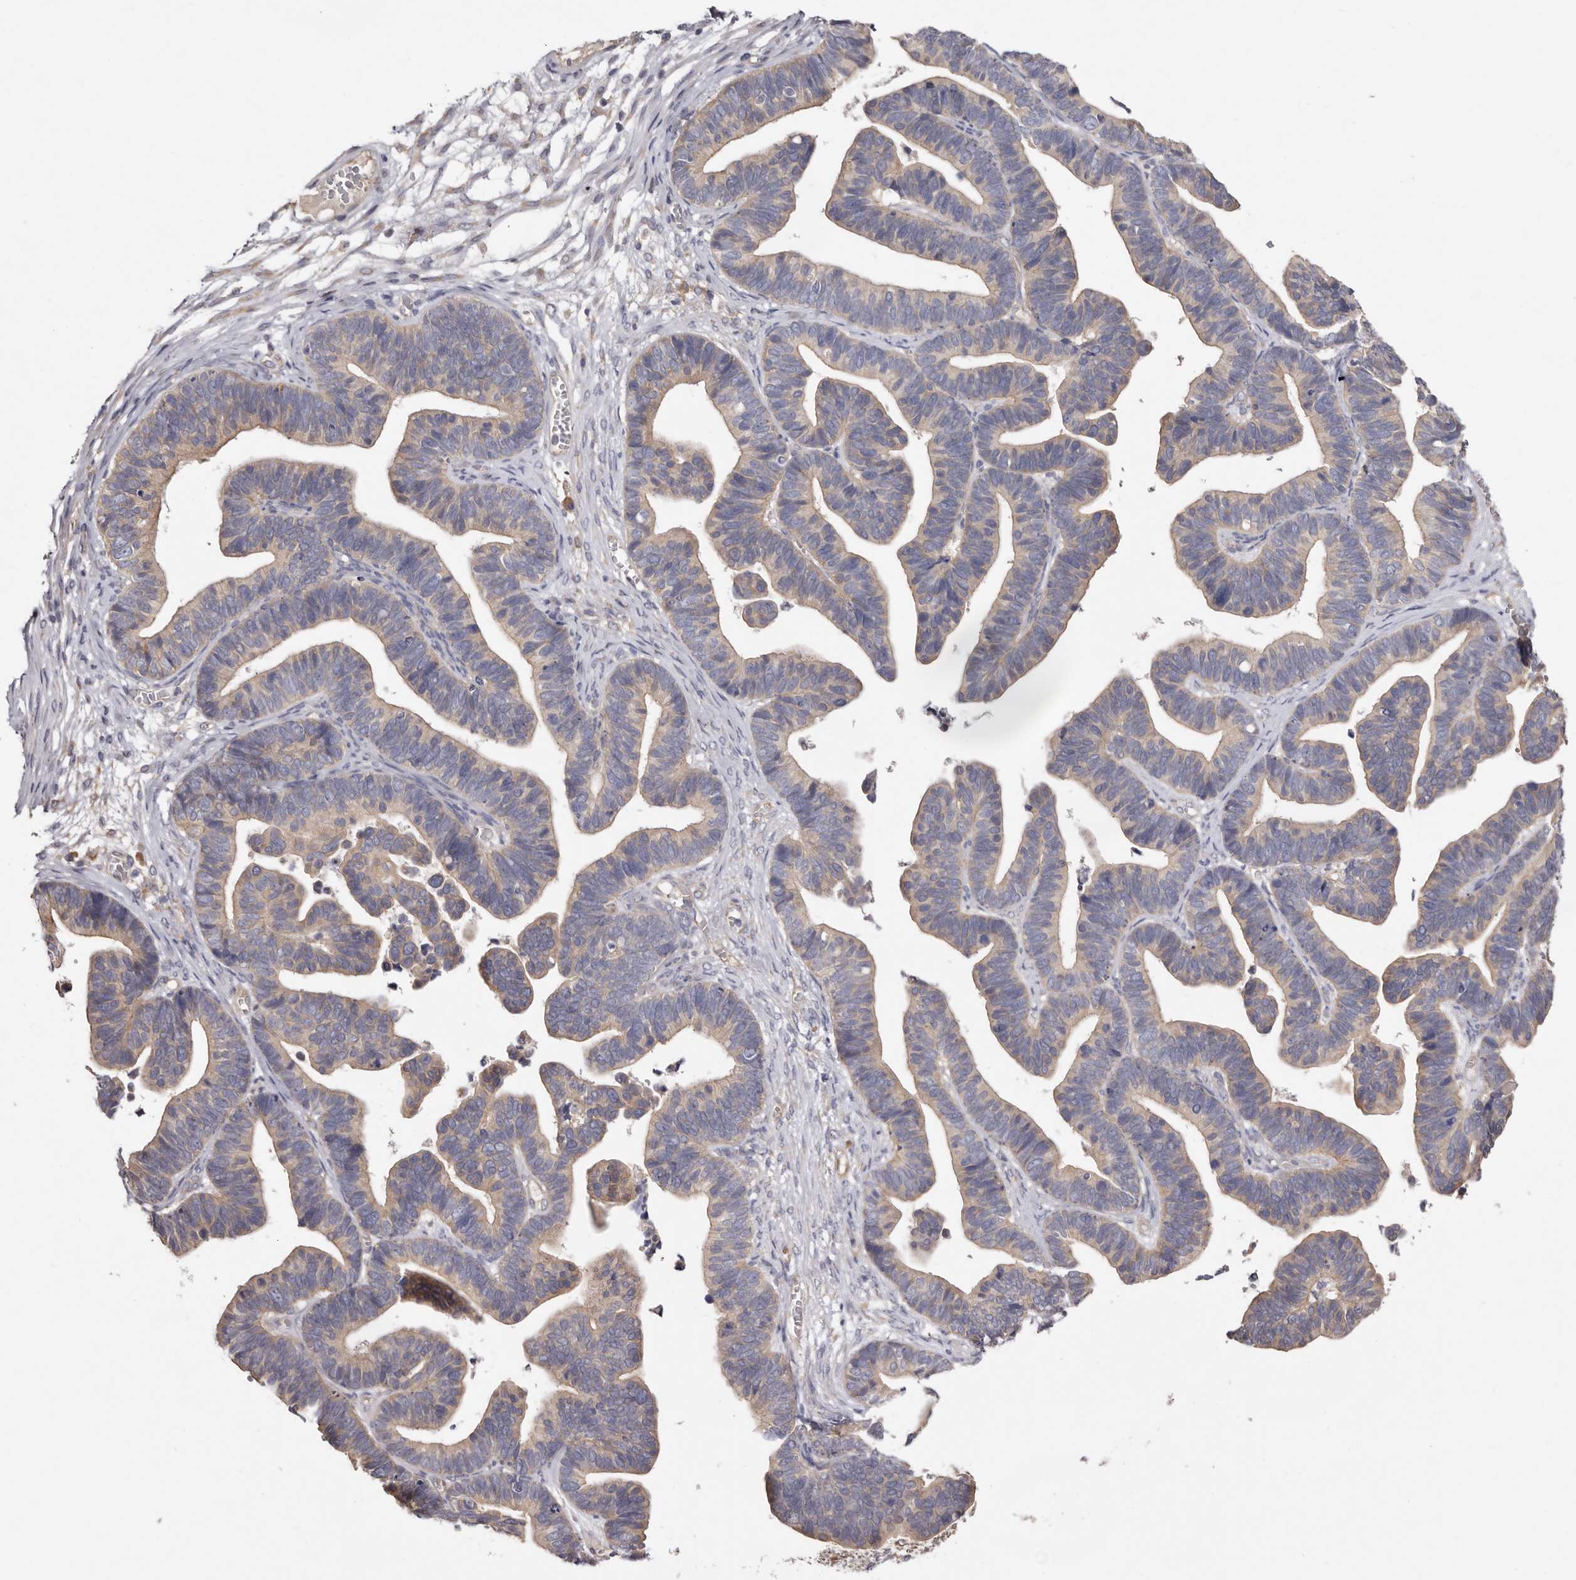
{"staining": {"intensity": "weak", "quantity": "25%-75%", "location": "cytoplasmic/membranous"}, "tissue": "ovarian cancer", "cell_type": "Tumor cells", "image_type": "cancer", "snomed": [{"axis": "morphology", "description": "Cystadenocarcinoma, serous, NOS"}, {"axis": "topography", "description": "Ovary"}], "caption": "Immunohistochemistry image of ovarian cancer (serous cystadenocarcinoma) stained for a protein (brown), which displays low levels of weak cytoplasmic/membranous expression in about 25%-75% of tumor cells.", "gene": "FAM167B", "patient": {"sex": "female", "age": 56}}